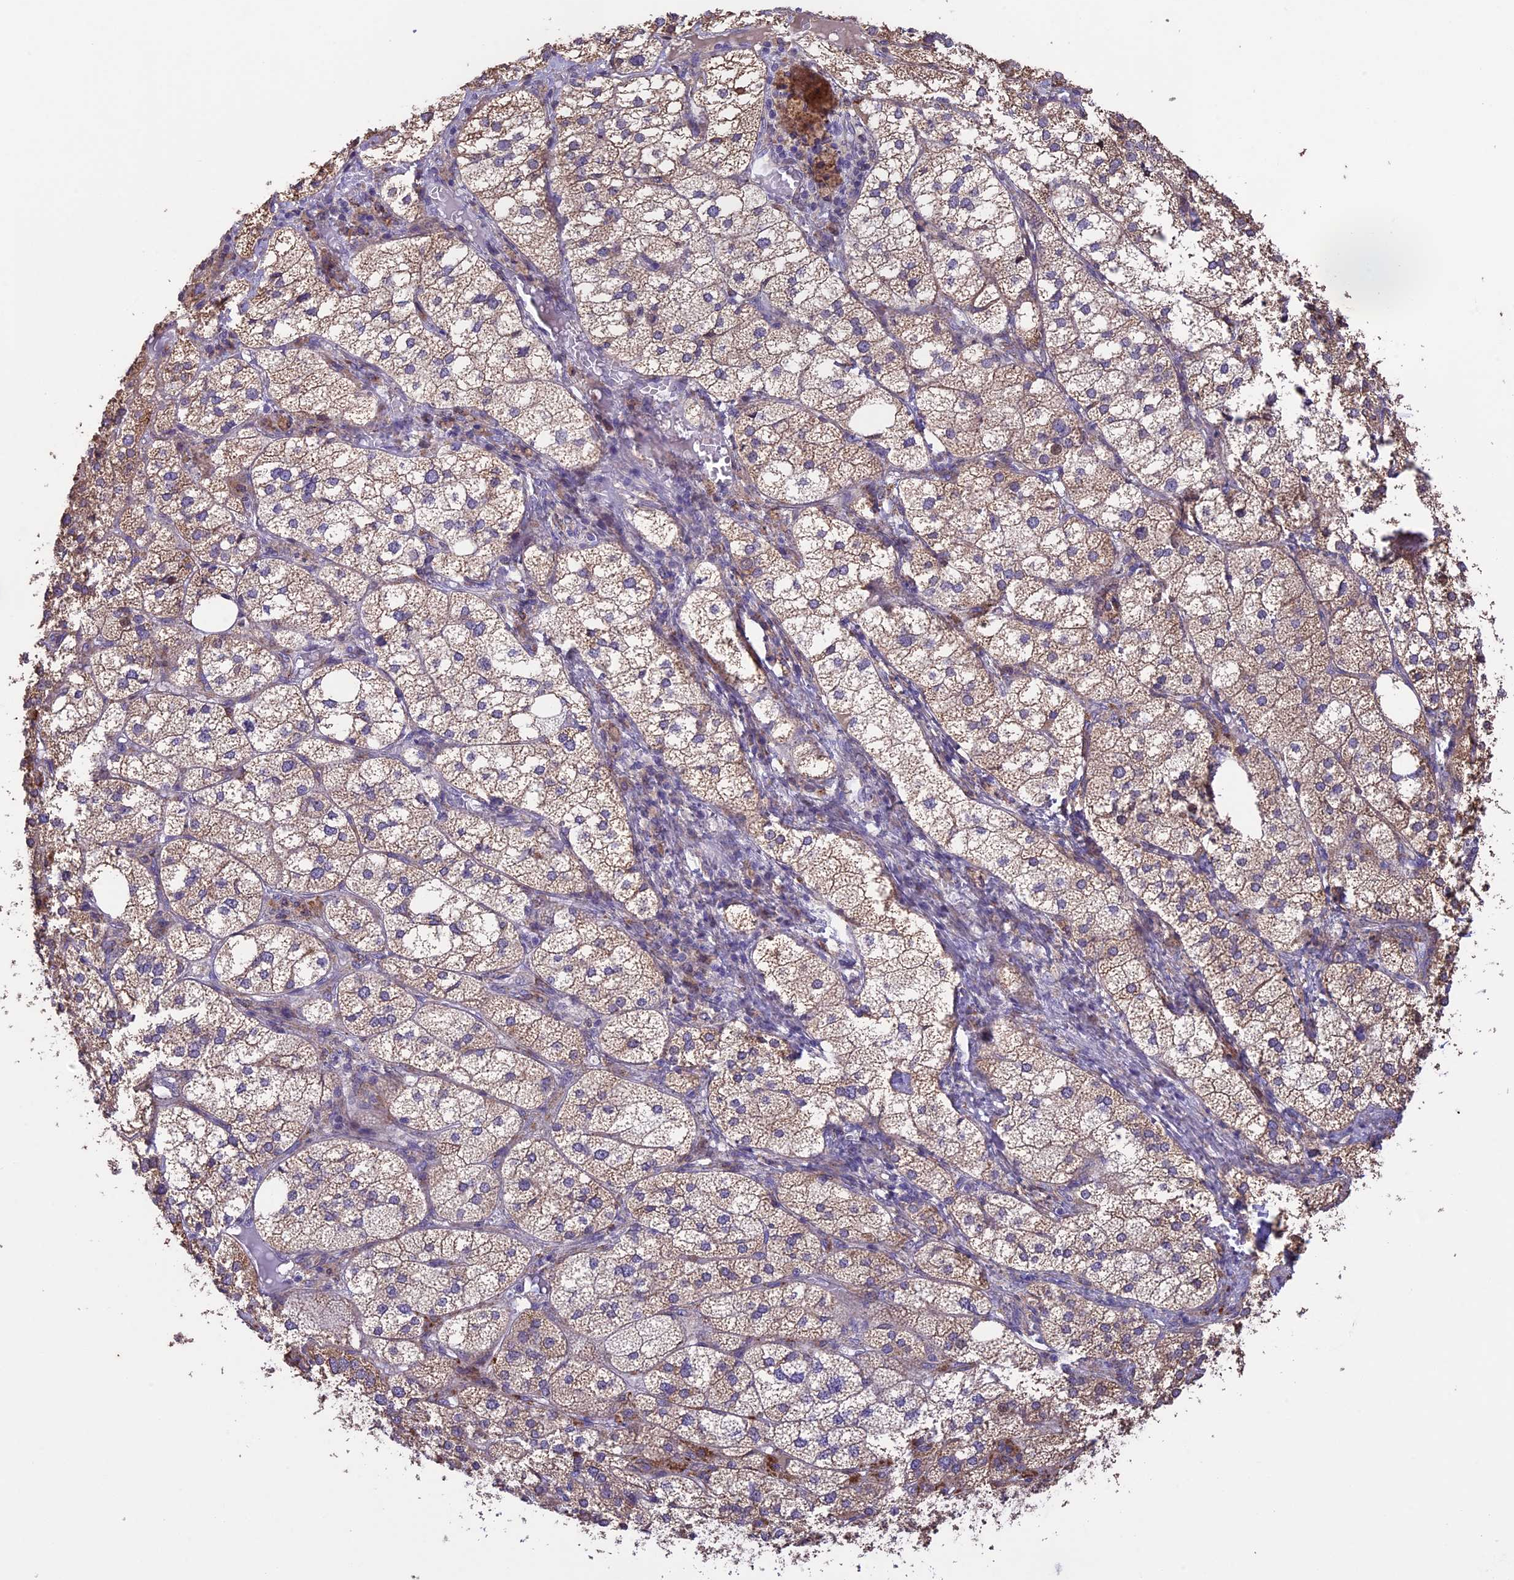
{"staining": {"intensity": "moderate", "quantity": ">75%", "location": "cytoplasmic/membranous"}, "tissue": "adrenal gland", "cell_type": "Glandular cells", "image_type": "normal", "snomed": [{"axis": "morphology", "description": "Normal tissue, NOS"}, {"axis": "topography", "description": "Adrenal gland"}], "caption": "This histopathology image displays immunohistochemistry (IHC) staining of unremarkable adrenal gland, with medium moderate cytoplasmic/membranous staining in approximately >75% of glandular cells.", "gene": "DMRTA2", "patient": {"sex": "female", "age": 61}}